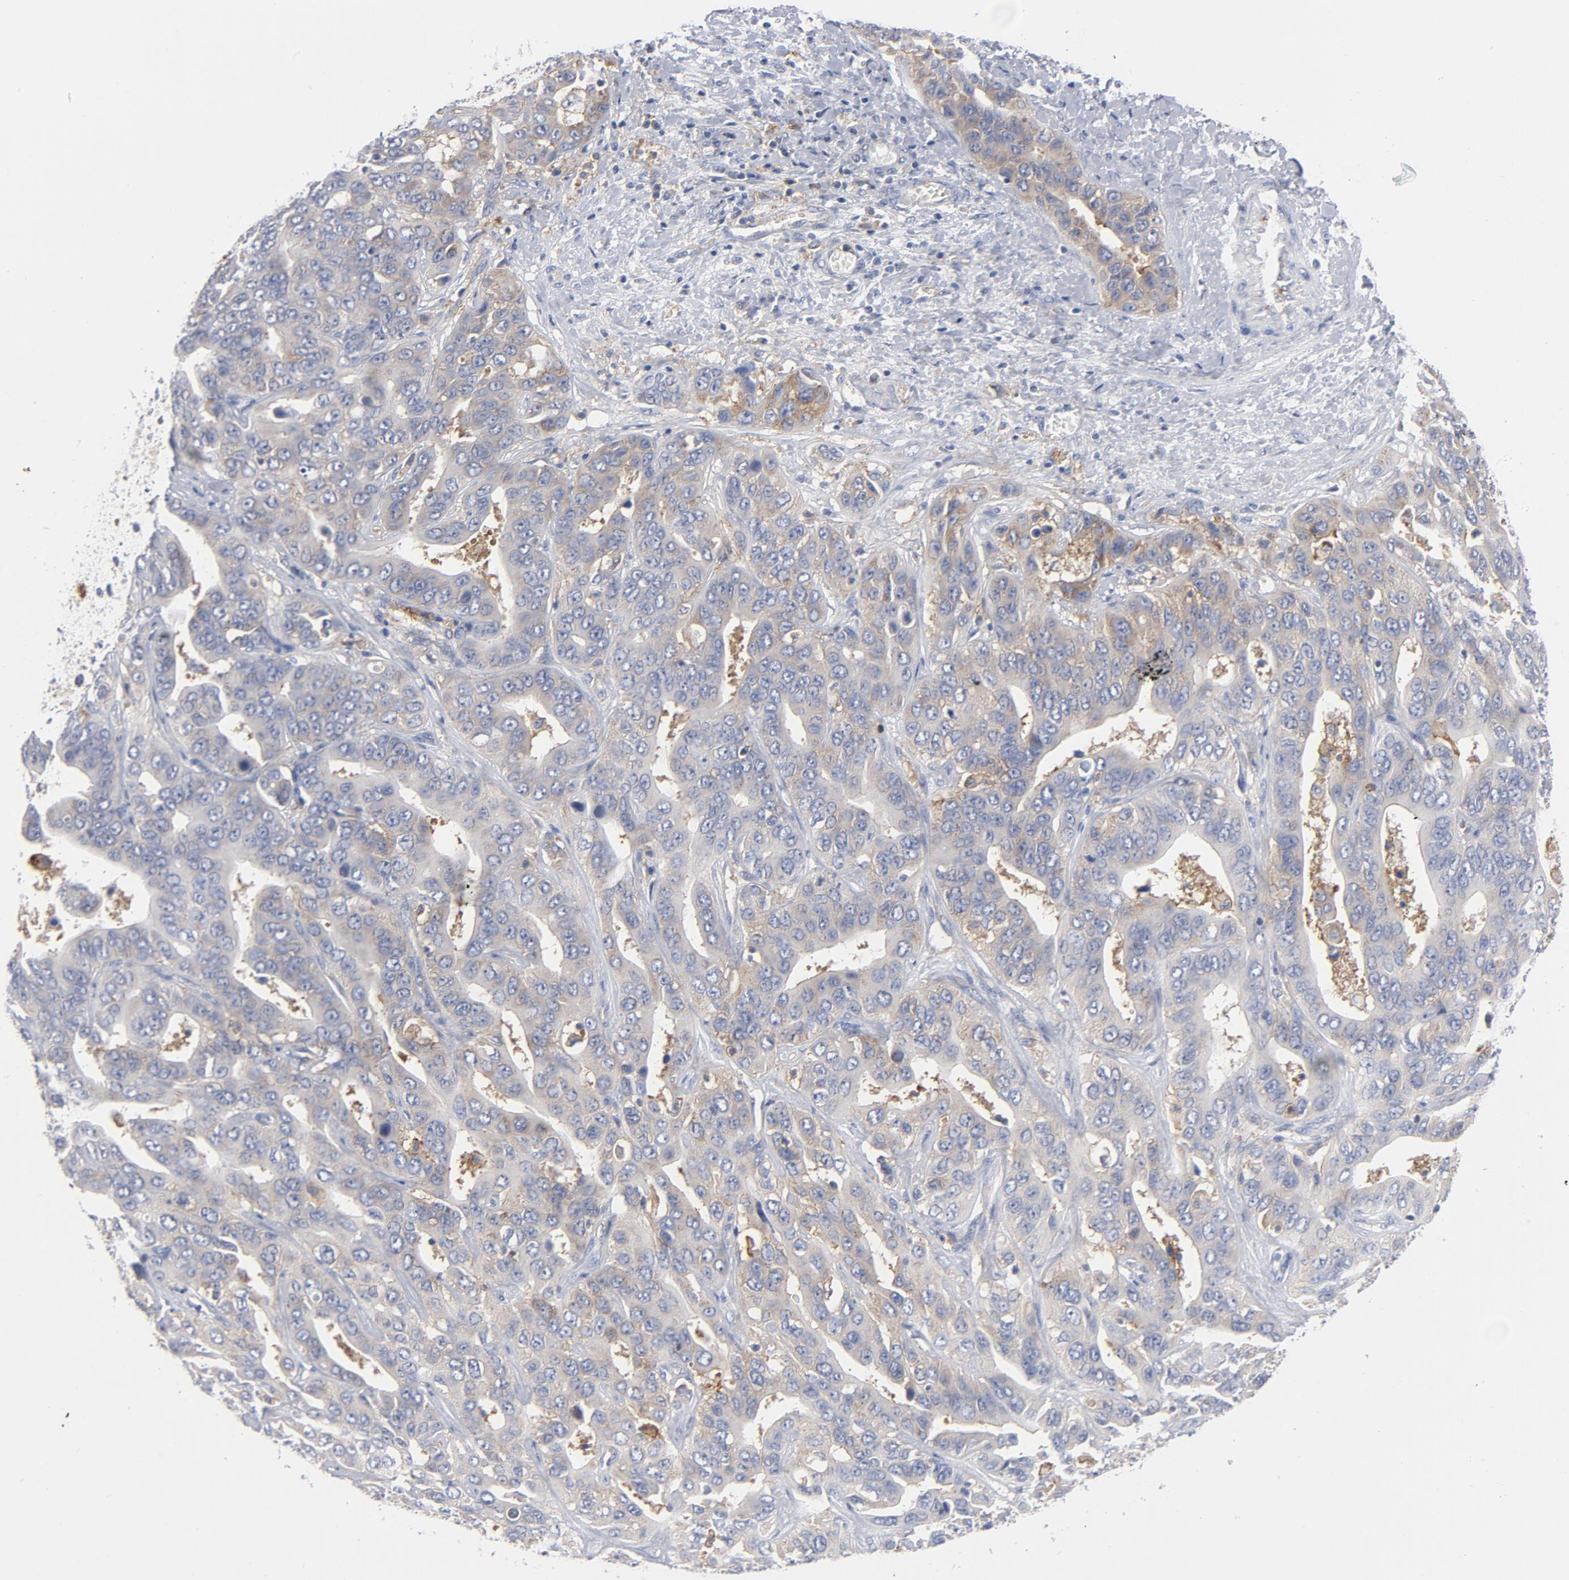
{"staining": {"intensity": "moderate", "quantity": "<25%", "location": "cytoplasmic/membranous"}, "tissue": "liver cancer", "cell_type": "Tumor cells", "image_type": "cancer", "snomed": [{"axis": "morphology", "description": "Cholangiocarcinoma"}, {"axis": "topography", "description": "Liver"}], "caption": "This histopathology image displays liver cancer stained with immunohistochemistry (IHC) to label a protein in brown. The cytoplasmic/membranous of tumor cells show moderate positivity for the protein. Nuclei are counter-stained blue.", "gene": "CD86", "patient": {"sex": "female", "age": 52}}